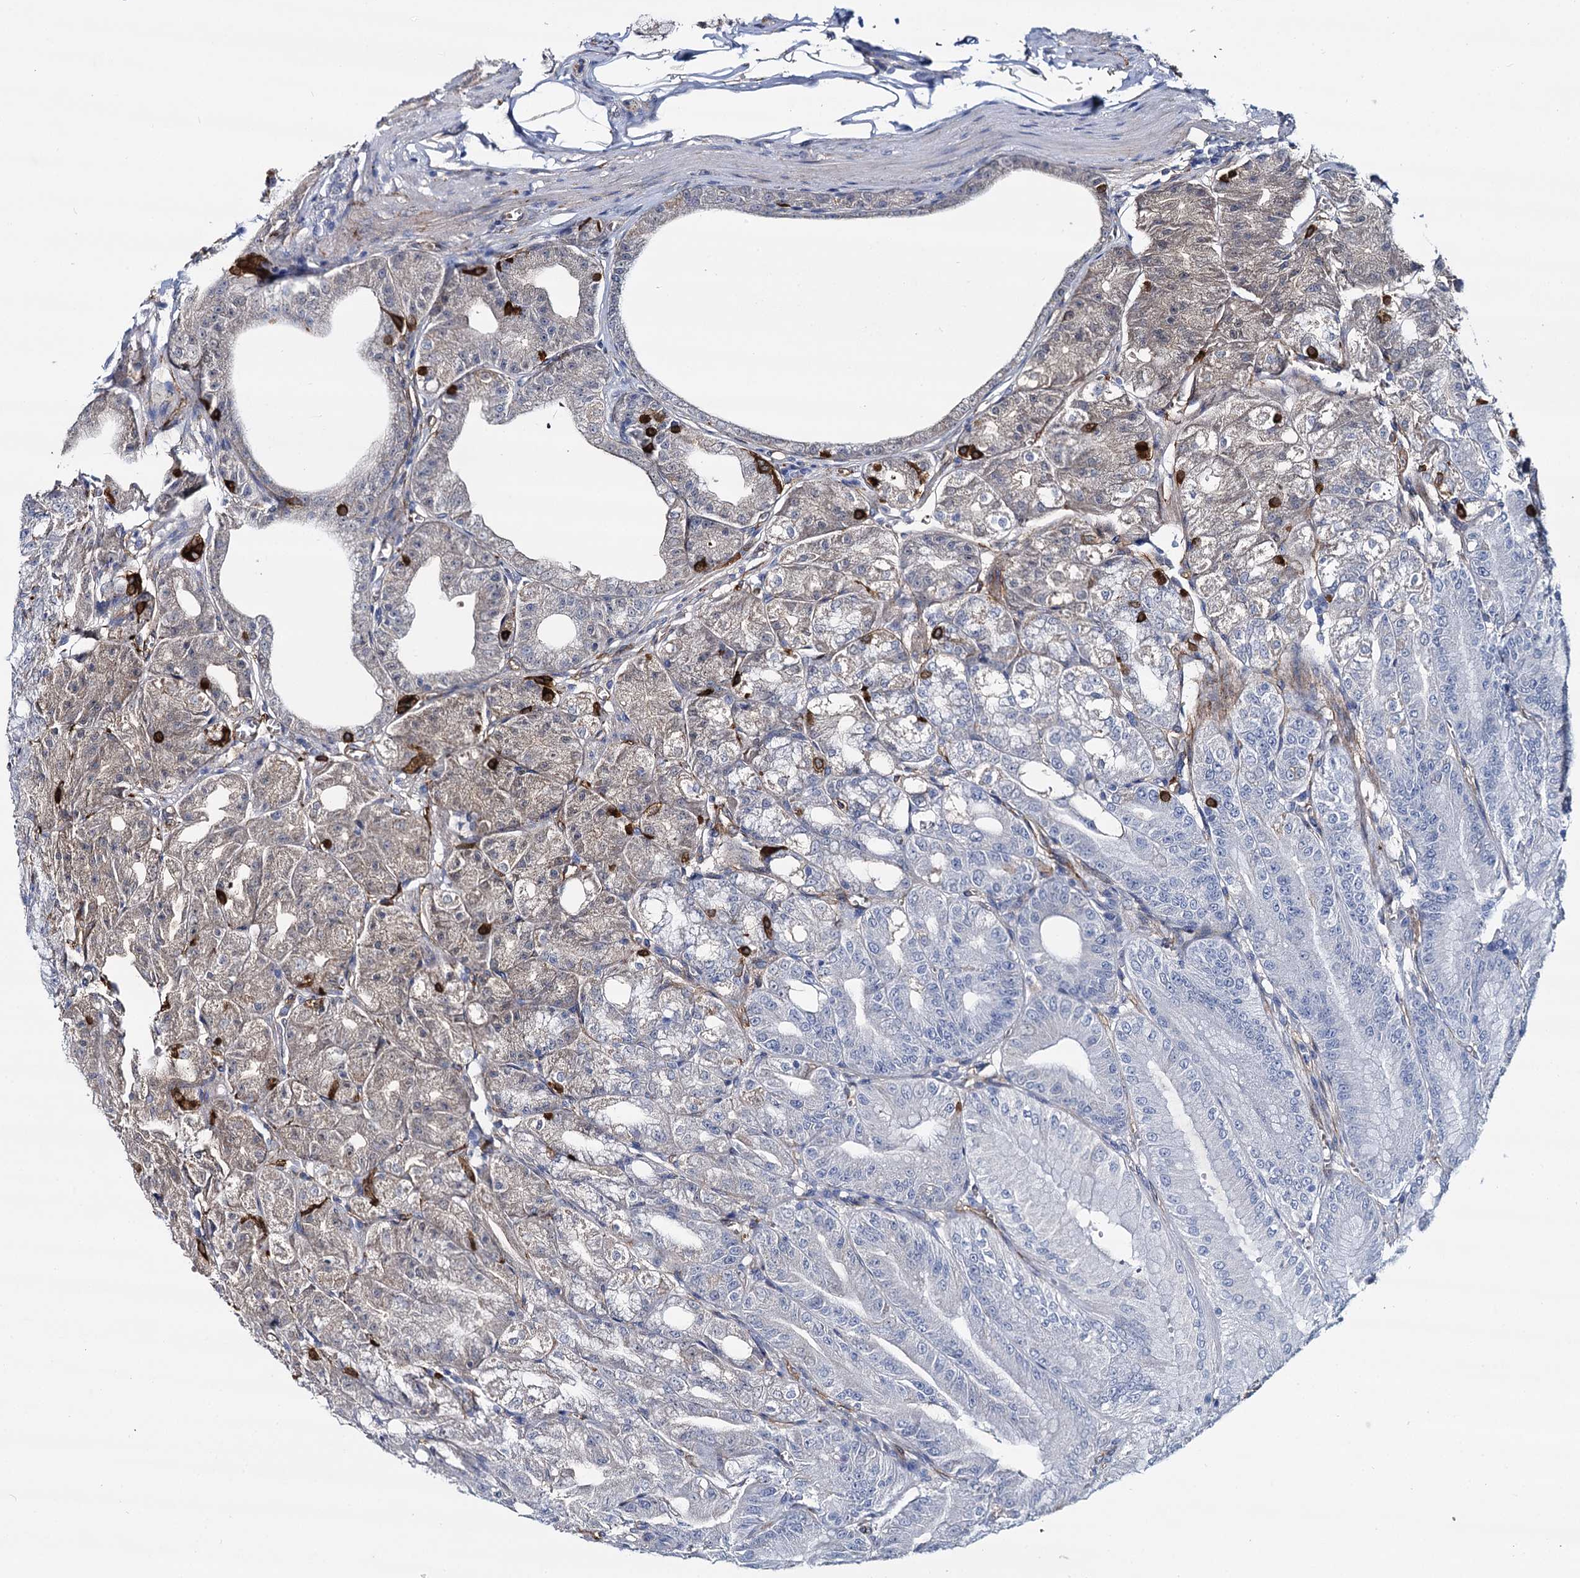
{"staining": {"intensity": "moderate", "quantity": "<25%", "location": "cytoplasmic/membranous"}, "tissue": "stomach", "cell_type": "Glandular cells", "image_type": "normal", "snomed": [{"axis": "morphology", "description": "Normal tissue, NOS"}, {"axis": "topography", "description": "Stomach, upper"}, {"axis": "topography", "description": "Stomach, lower"}], "caption": "A low amount of moderate cytoplasmic/membranous expression is appreciated in approximately <25% of glandular cells in benign stomach. (DAB = brown stain, brightfield microscopy at high magnification).", "gene": "STXBP1", "patient": {"sex": "male", "age": 71}}